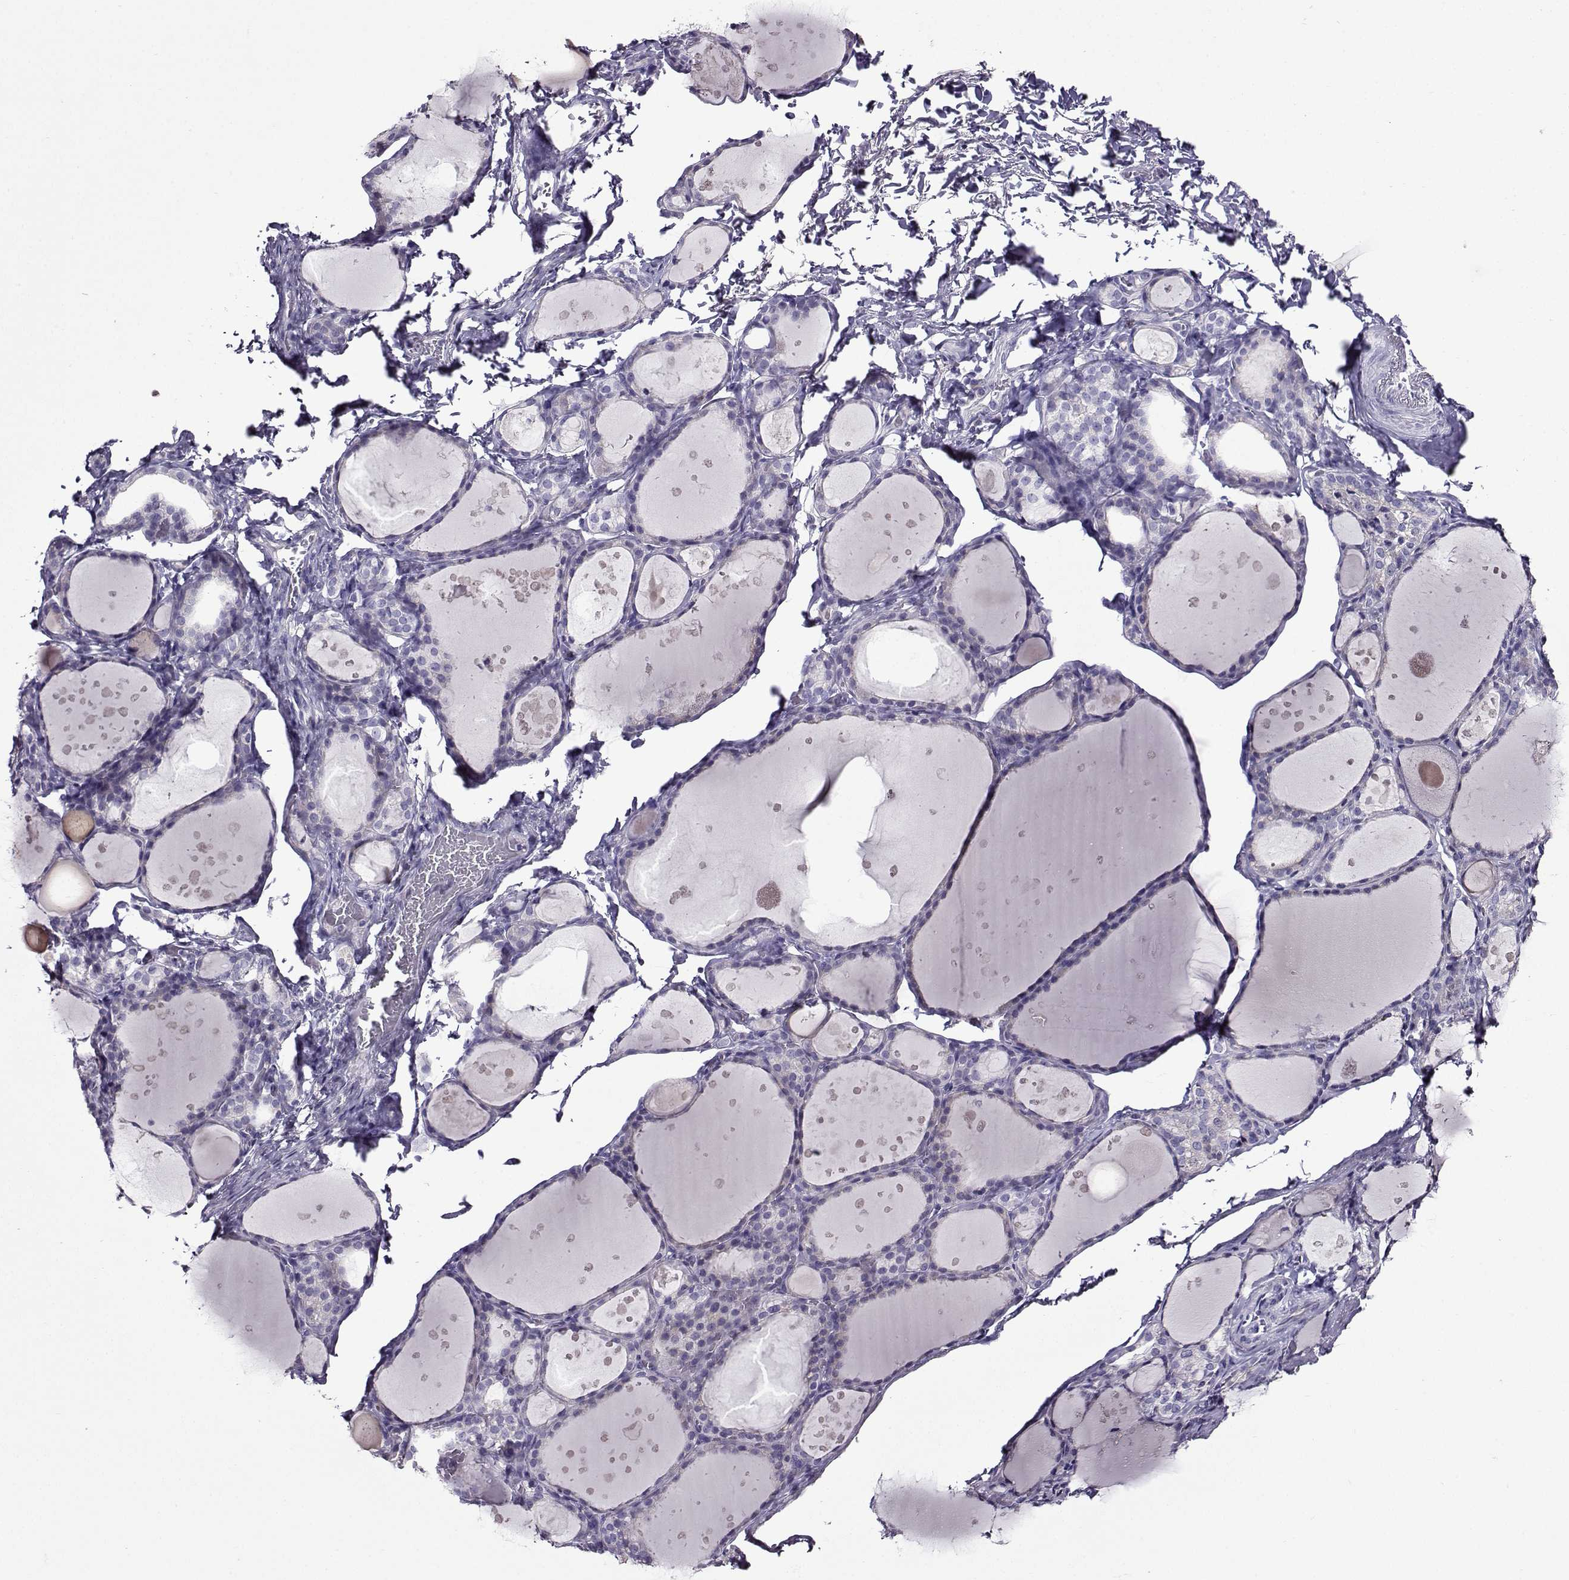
{"staining": {"intensity": "negative", "quantity": "none", "location": "none"}, "tissue": "thyroid gland", "cell_type": "Glandular cells", "image_type": "normal", "snomed": [{"axis": "morphology", "description": "Normal tissue, NOS"}, {"axis": "topography", "description": "Thyroid gland"}], "caption": "The micrograph demonstrates no staining of glandular cells in unremarkable thyroid gland. (Immunohistochemistry (ihc), brightfield microscopy, high magnification).", "gene": "TMEM266", "patient": {"sex": "male", "age": 68}}